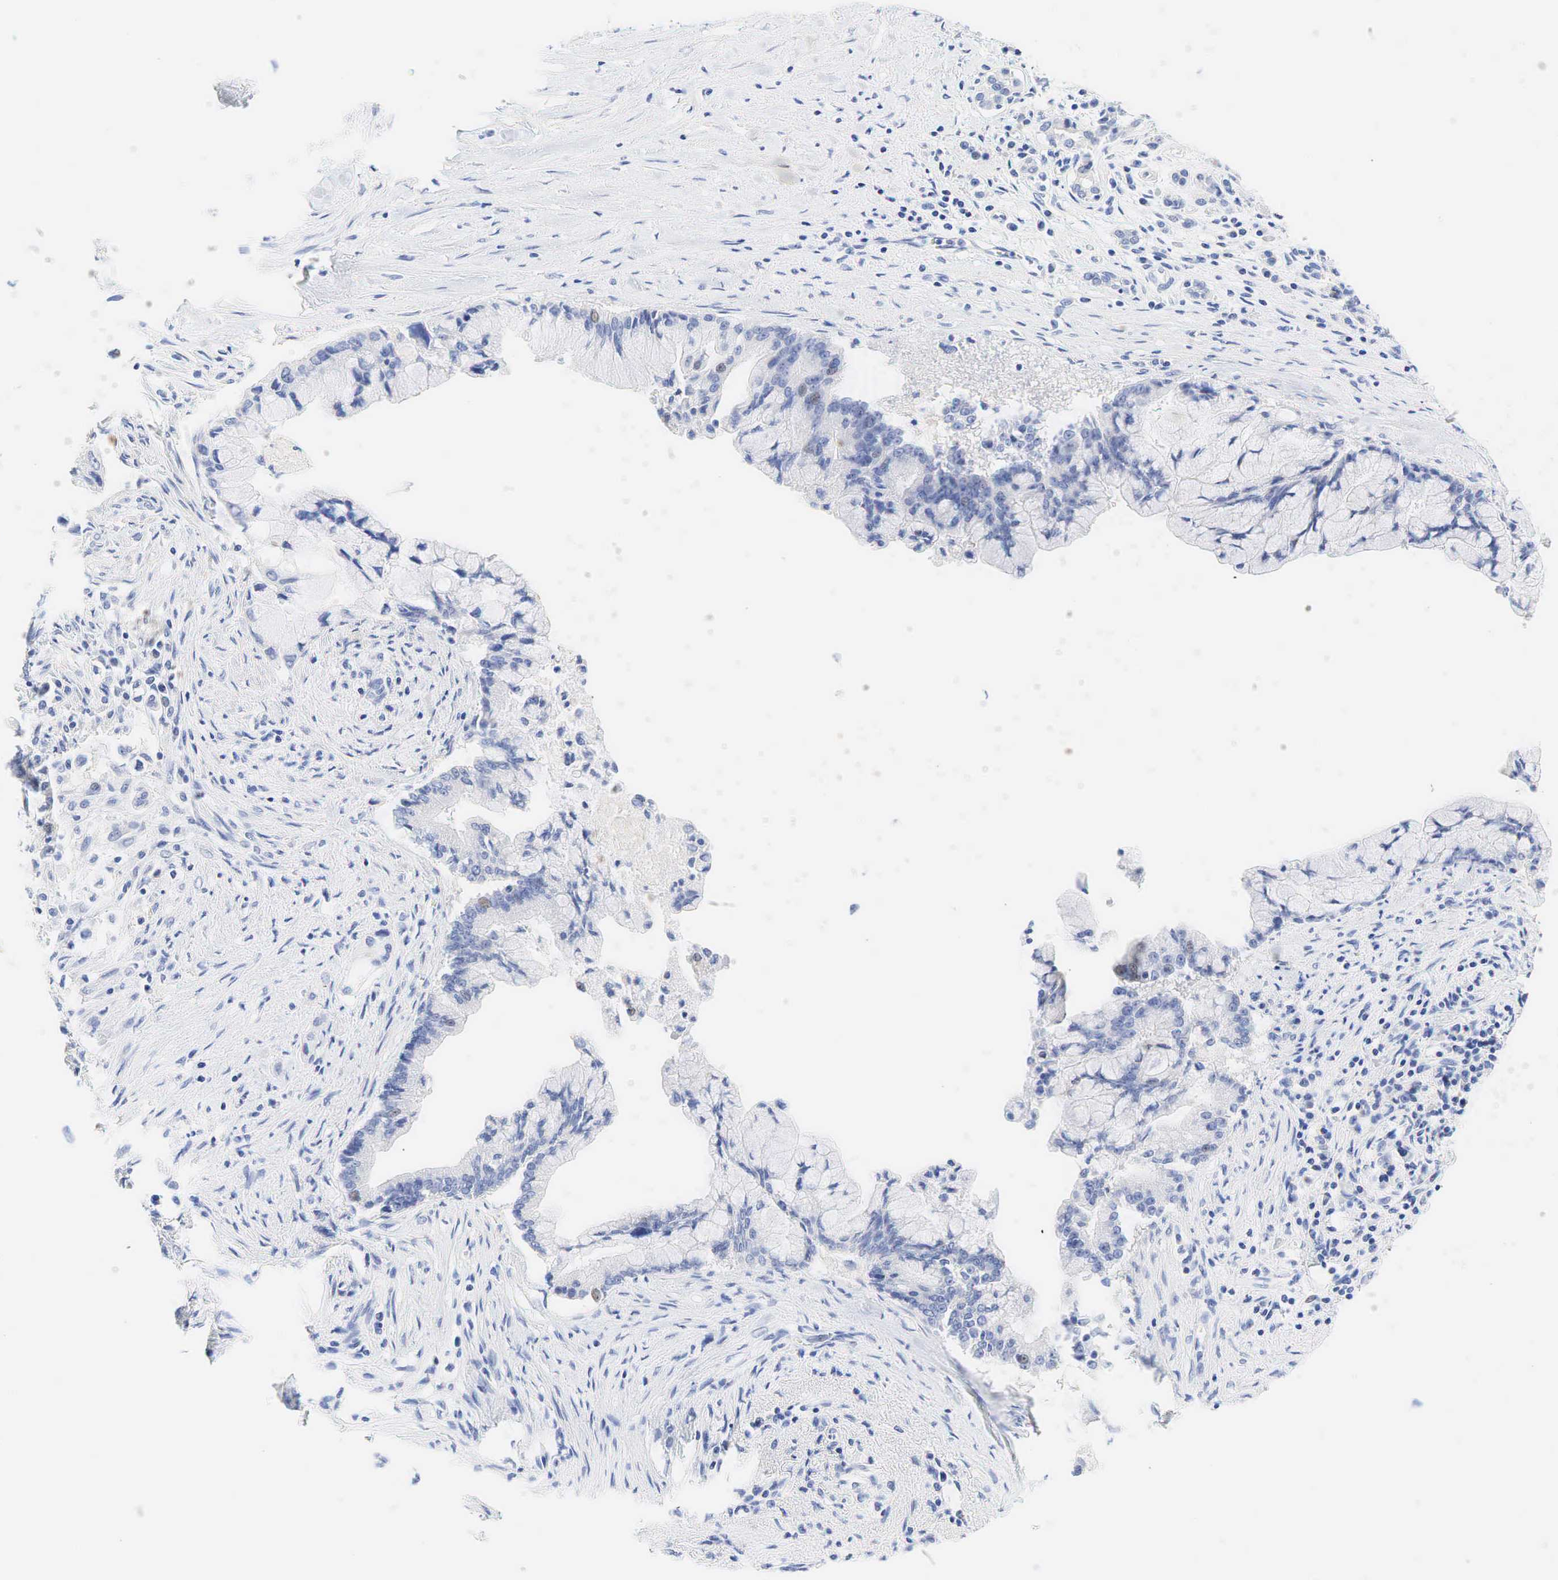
{"staining": {"intensity": "weak", "quantity": "<25%", "location": "nuclear"}, "tissue": "pancreatic cancer", "cell_type": "Tumor cells", "image_type": "cancer", "snomed": [{"axis": "morphology", "description": "Adenocarcinoma, NOS"}, {"axis": "topography", "description": "Pancreas"}], "caption": "Tumor cells are negative for protein expression in human adenocarcinoma (pancreatic).", "gene": "AR", "patient": {"sex": "male", "age": 59}}